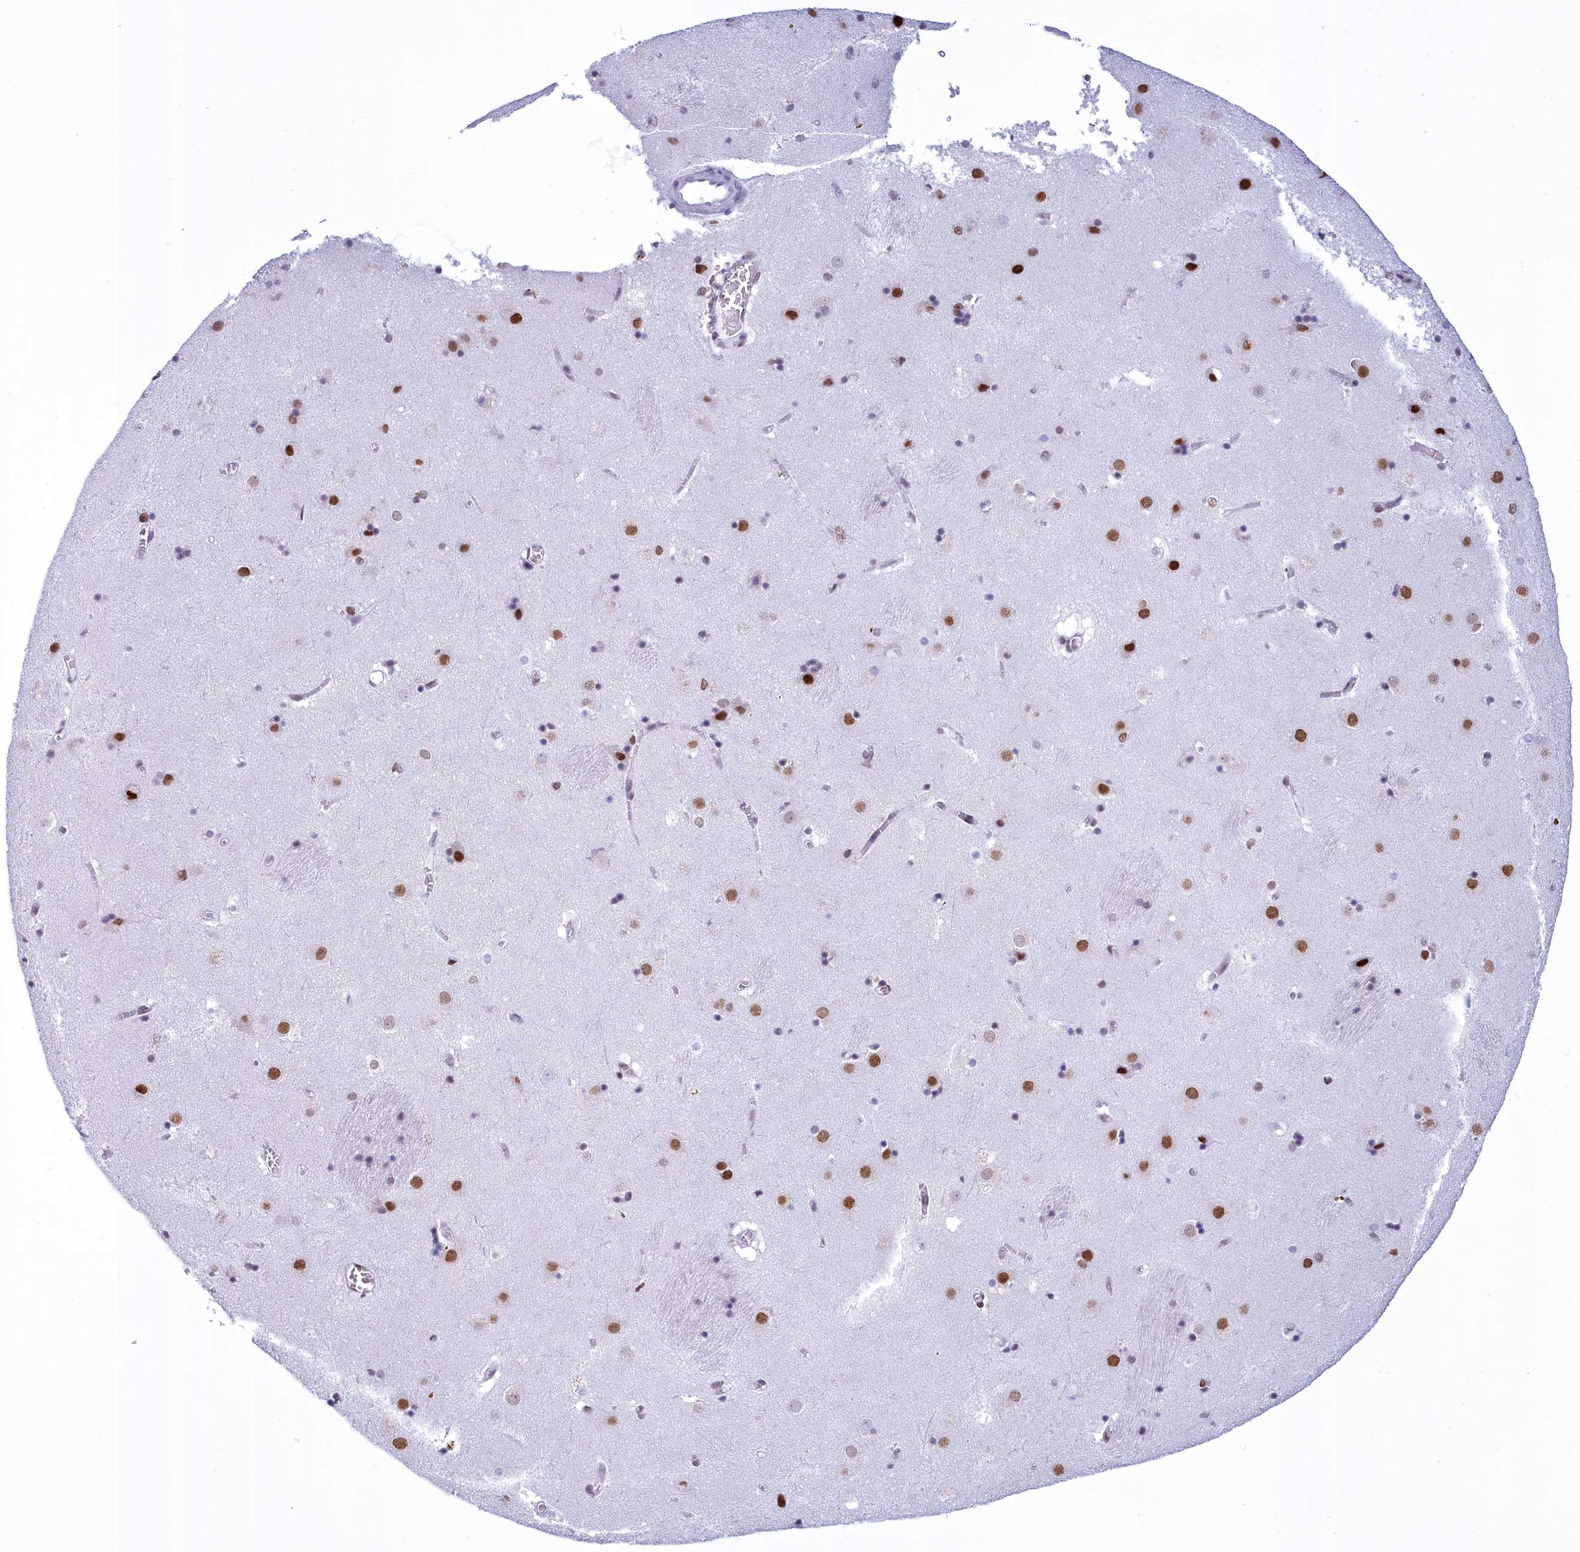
{"staining": {"intensity": "moderate", "quantity": "<25%", "location": "nuclear"}, "tissue": "caudate", "cell_type": "Glial cells", "image_type": "normal", "snomed": [{"axis": "morphology", "description": "Normal tissue, NOS"}, {"axis": "topography", "description": "Lateral ventricle wall"}], "caption": "A low amount of moderate nuclear staining is appreciated in about <25% of glial cells in benign caudate. The protein is shown in brown color, while the nuclei are stained blue.", "gene": "CDC26", "patient": {"sex": "male", "age": 70}}